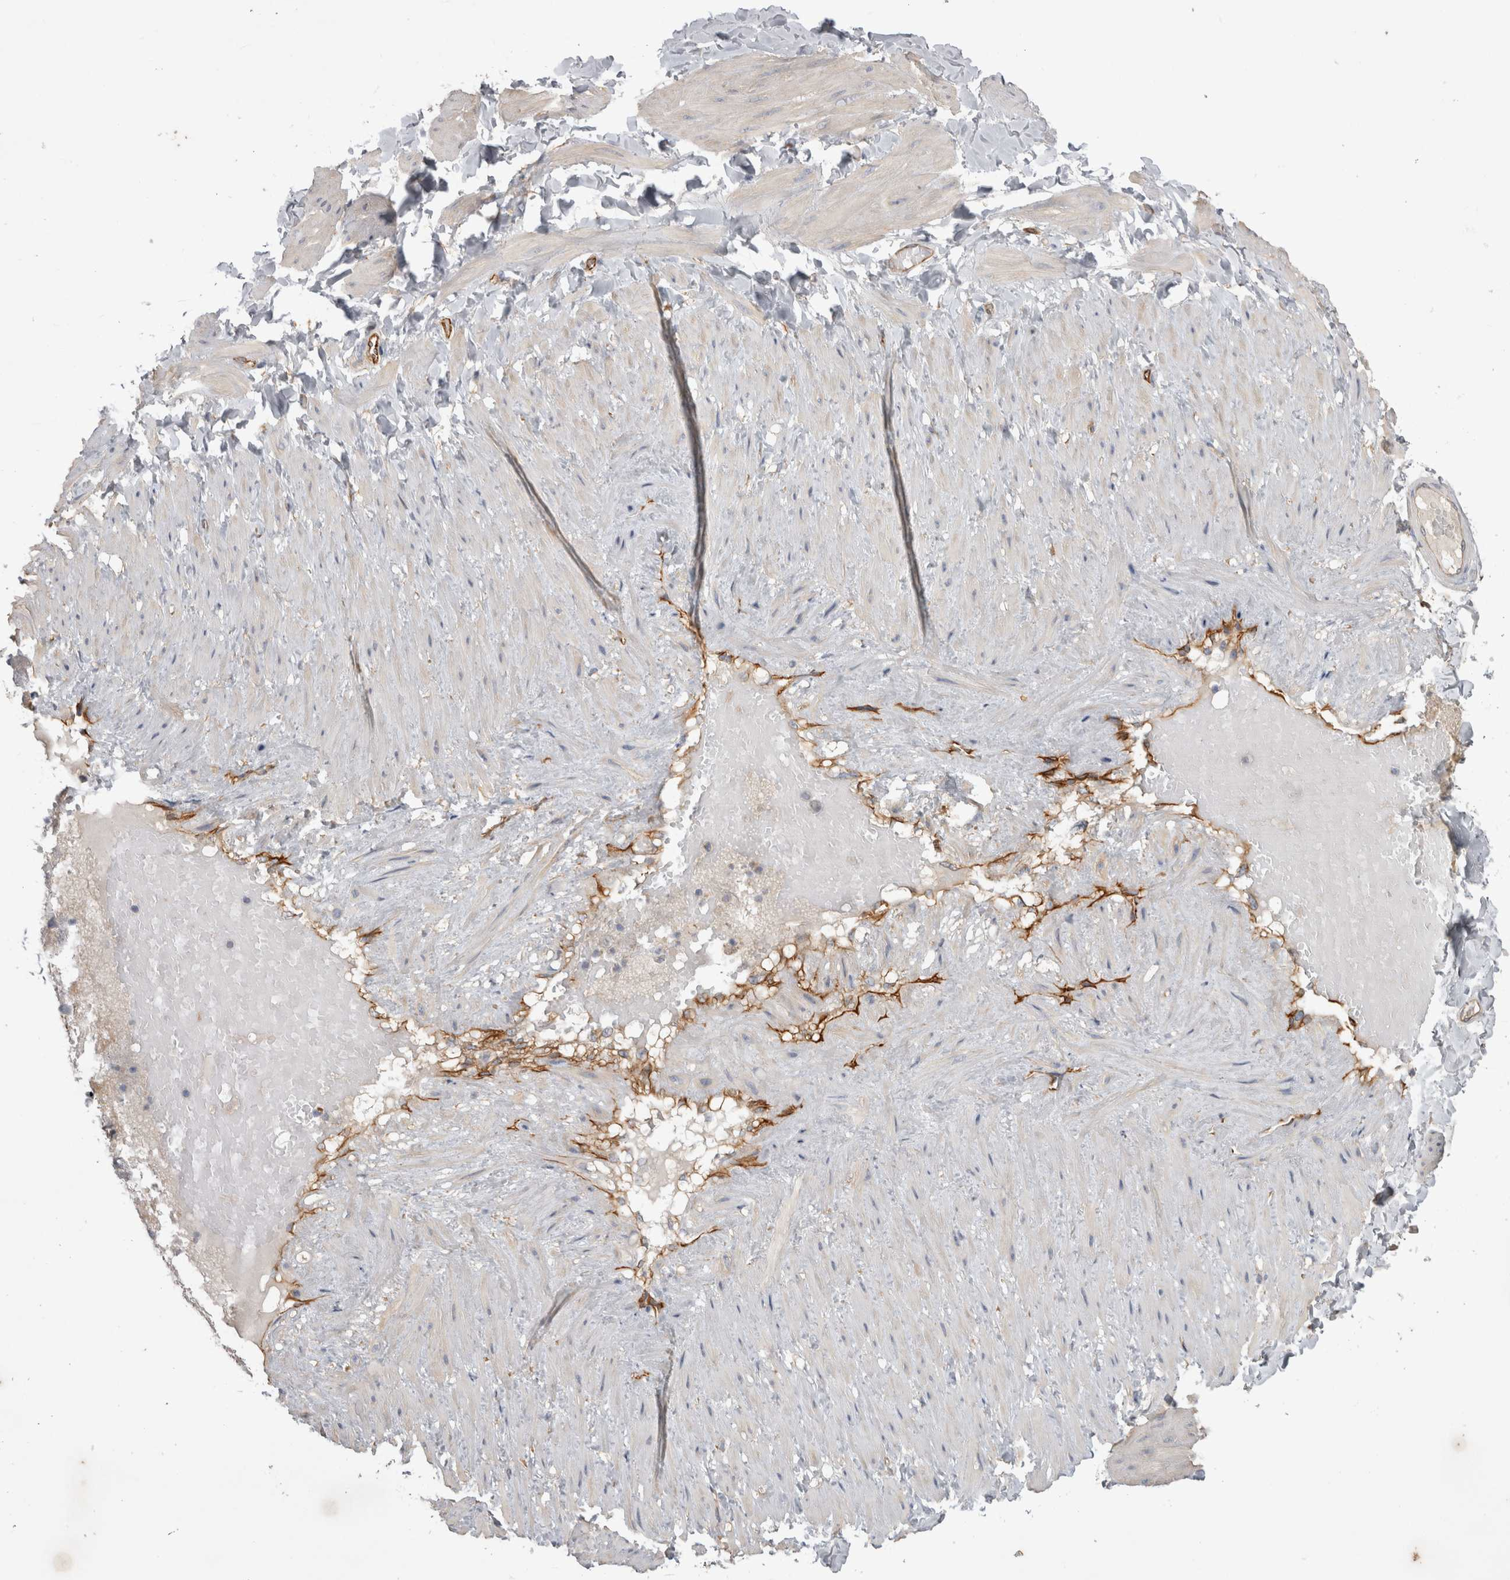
{"staining": {"intensity": "negative", "quantity": "none", "location": "none"}, "tissue": "adipose tissue", "cell_type": "Adipocytes", "image_type": "normal", "snomed": [{"axis": "morphology", "description": "Normal tissue, NOS"}, {"axis": "topography", "description": "Adipose tissue"}, {"axis": "topography", "description": "Vascular tissue"}, {"axis": "topography", "description": "Peripheral nerve tissue"}], "caption": "Adipocytes are negative for protein expression in unremarkable human adipose tissue. The staining was performed using DAB (3,3'-diaminobenzidine) to visualize the protein expression in brown, while the nuclei were stained in blue with hematoxylin (Magnification: 20x).", "gene": "STRADB", "patient": {"sex": "male", "age": 25}}